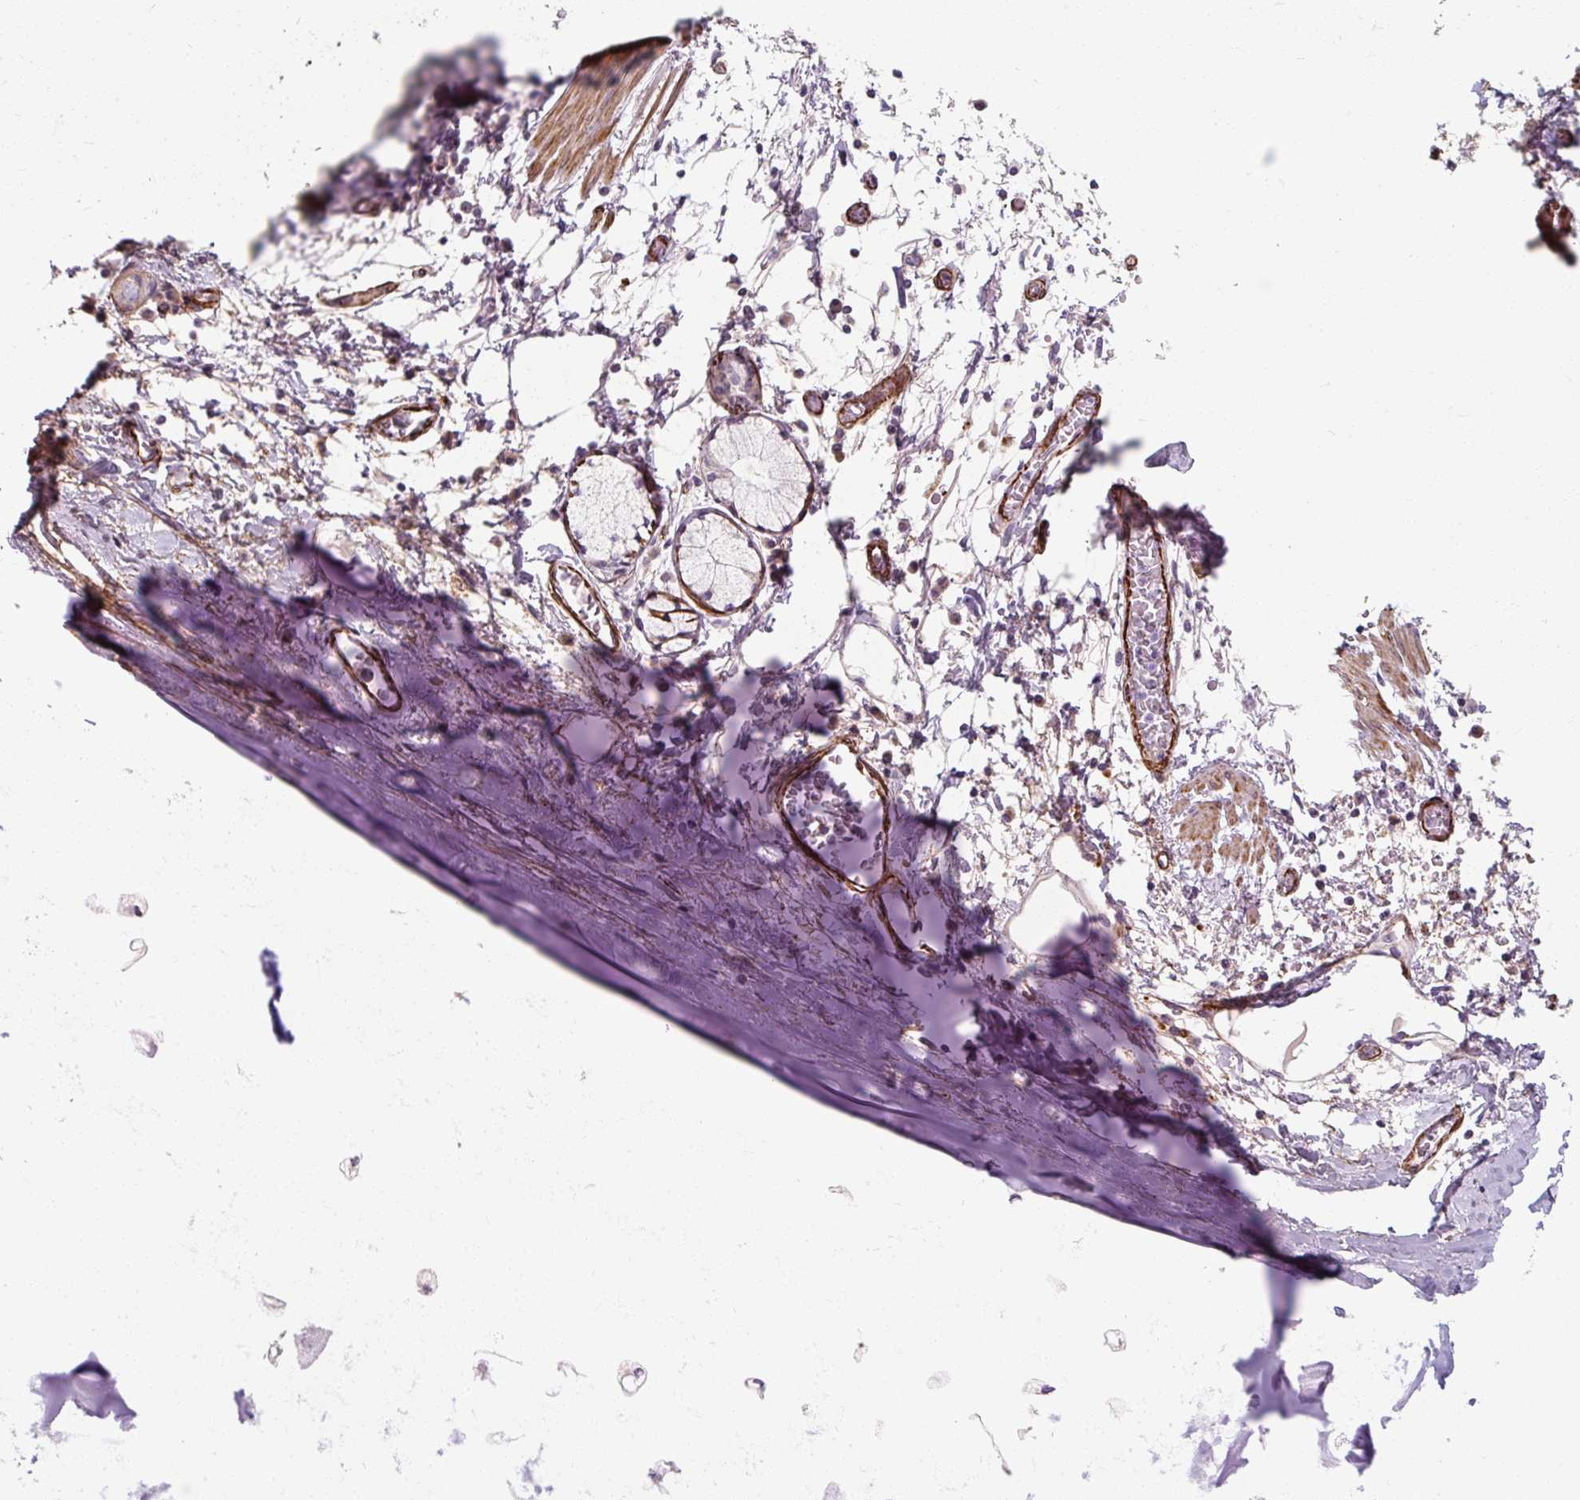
{"staining": {"intensity": "negative", "quantity": "none", "location": "none"}, "tissue": "soft tissue", "cell_type": "Chondrocytes", "image_type": "normal", "snomed": [{"axis": "morphology", "description": "Normal tissue, NOS"}, {"axis": "morphology", "description": "Degeneration, NOS"}, {"axis": "topography", "description": "Cartilage tissue"}, {"axis": "topography", "description": "Lung"}], "caption": "High magnification brightfield microscopy of normal soft tissue stained with DAB (3,3'-diaminobenzidine) (brown) and counterstained with hematoxylin (blue): chondrocytes show no significant positivity. (DAB (3,3'-diaminobenzidine) immunohistochemistry (IHC) visualized using brightfield microscopy, high magnification).", "gene": "MRPS5", "patient": {"sex": "female", "age": 61}}